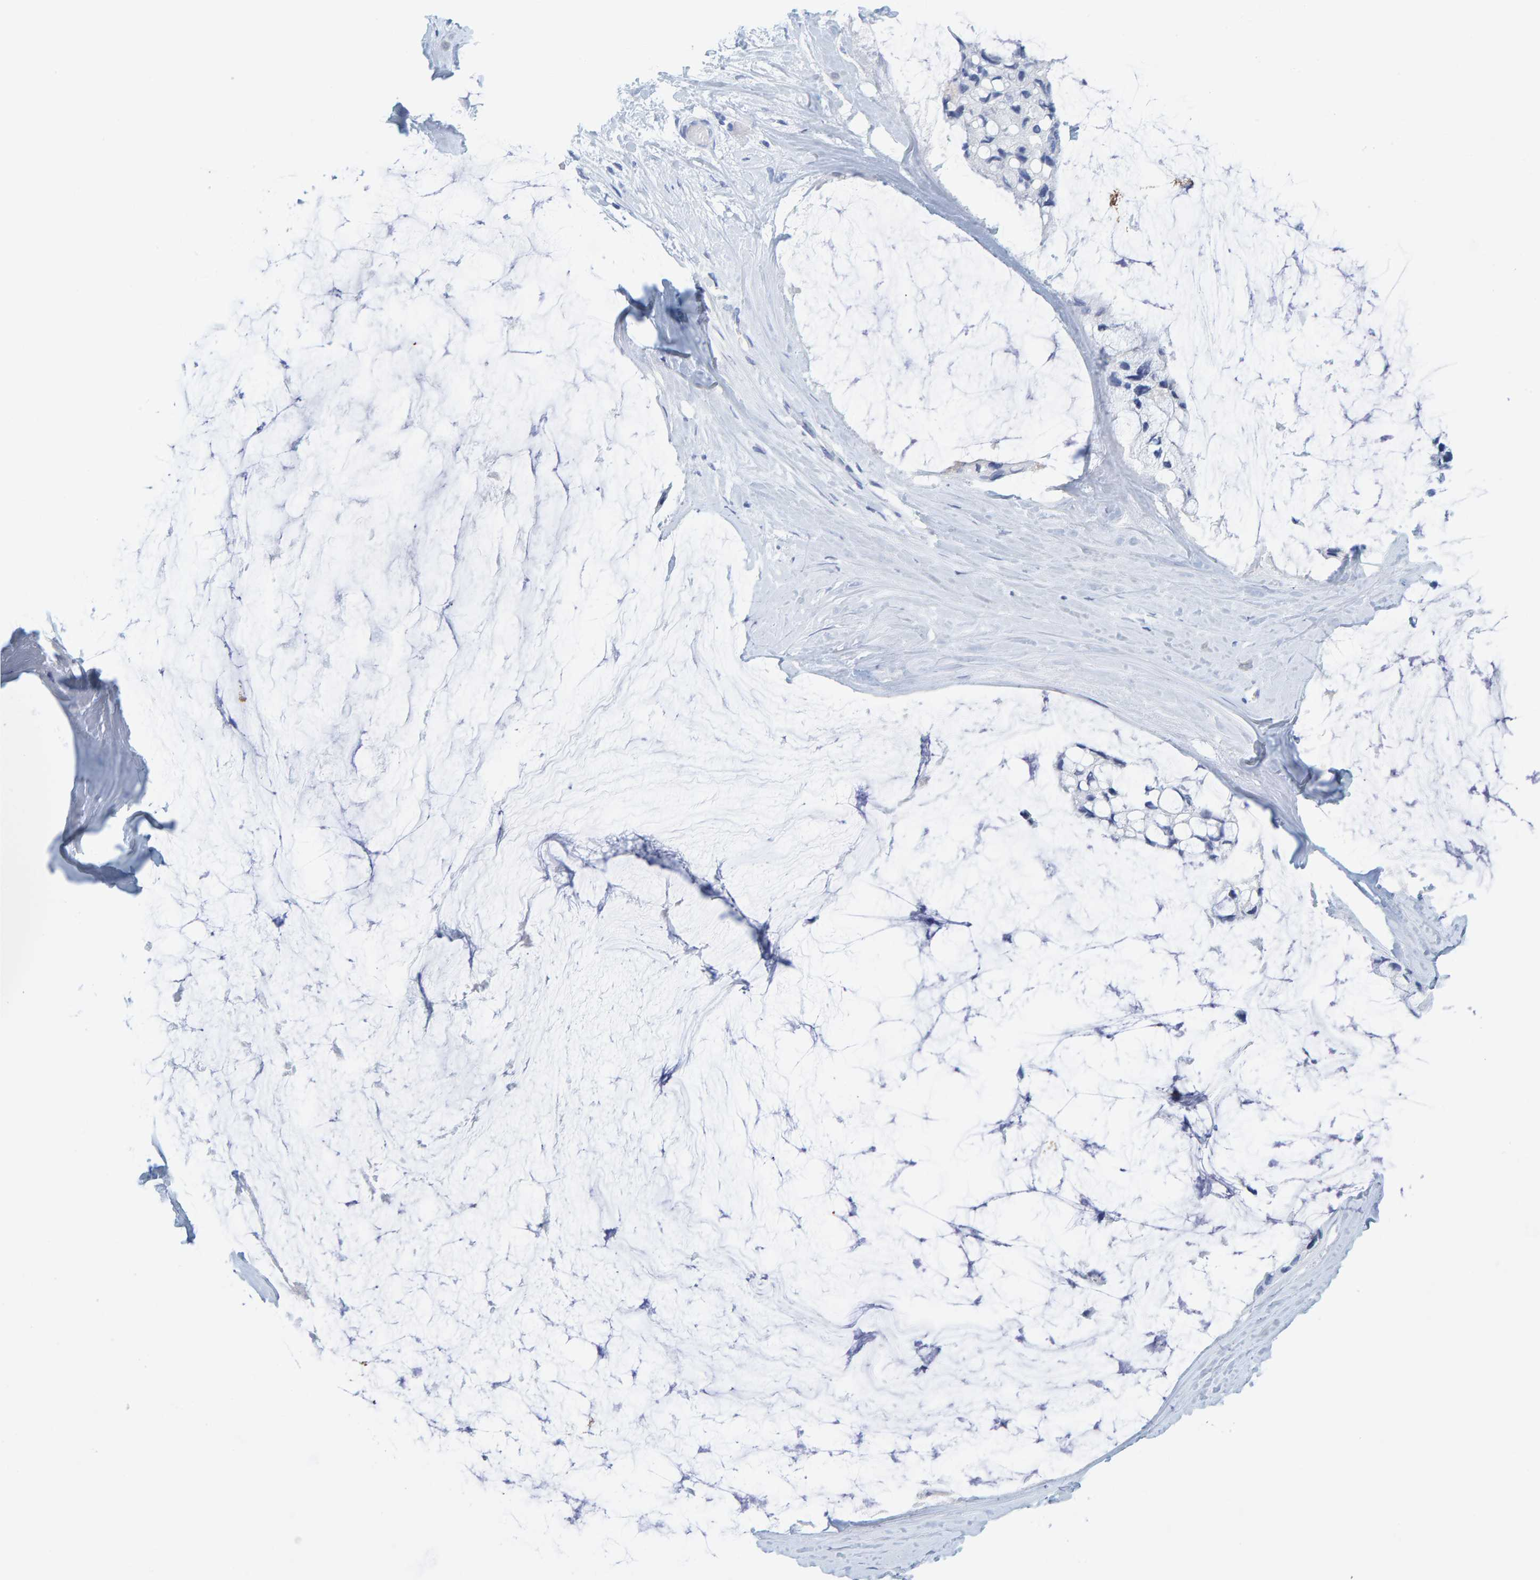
{"staining": {"intensity": "negative", "quantity": "none", "location": "none"}, "tissue": "ovarian cancer", "cell_type": "Tumor cells", "image_type": "cancer", "snomed": [{"axis": "morphology", "description": "Cystadenocarcinoma, mucinous, NOS"}, {"axis": "topography", "description": "Ovary"}], "caption": "The image shows no staining of tumor cells in ovarian cancer (mucinous cystadenocarcinoma).", "gene": "SFTPC", "patient": {"sex": "female", "age": 39}}